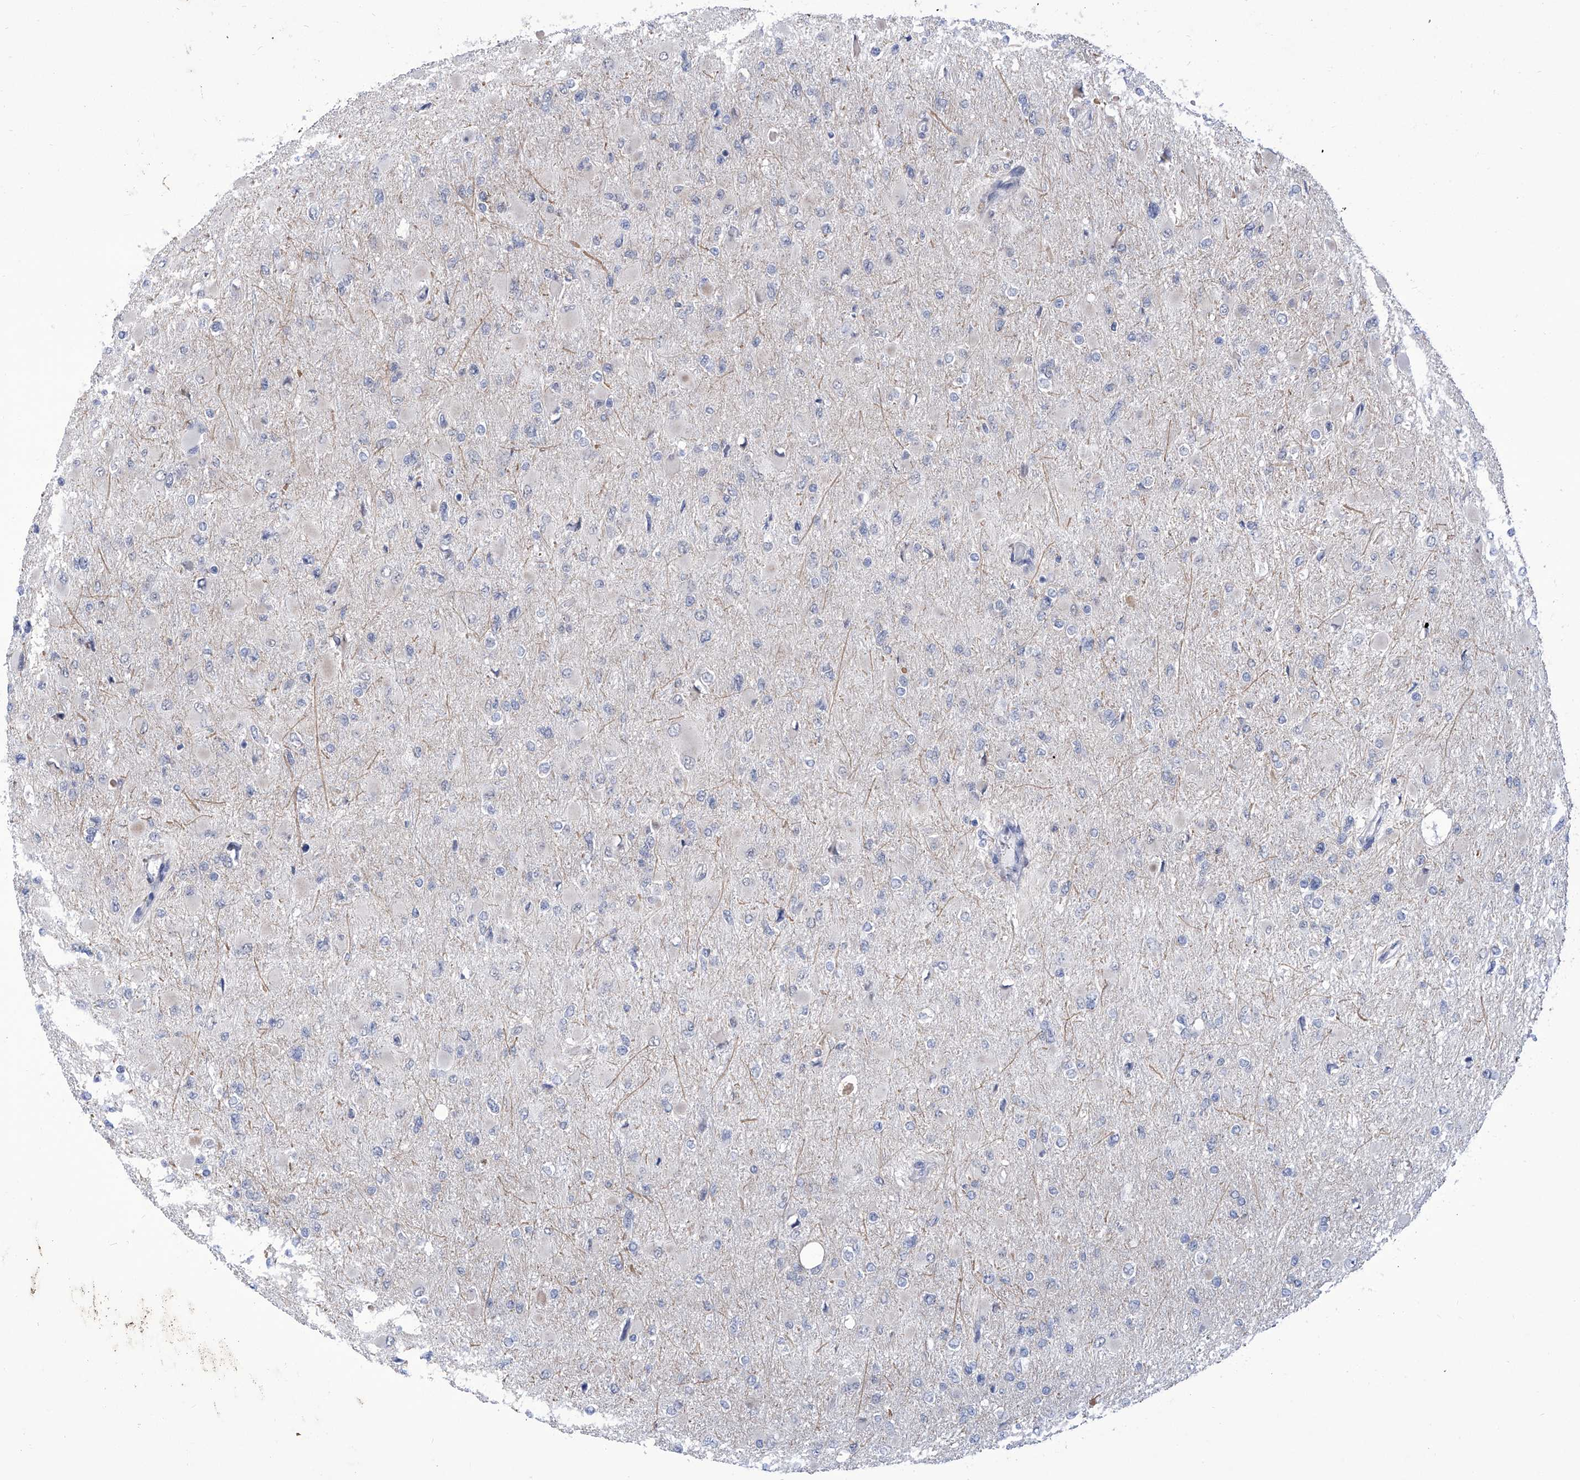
{"staining": {"intensity": "negative", "quantity": "none", "location": "none"}, "tissue": "glioma", "cell_type": "Tumor cells", "image_type": "cancer", "snomed": [{"axis": "morphology", "description": "Glioma, malignant, High grade"}, {"axis": "topography", "description": "Cerebral cortex"}], "caption": "Photomicrograph shows no significant protein expression in tumor cells of malignant glioma (high-grade).", "gene": "SART1", "patient": {"sex": "female", "age": 36}}